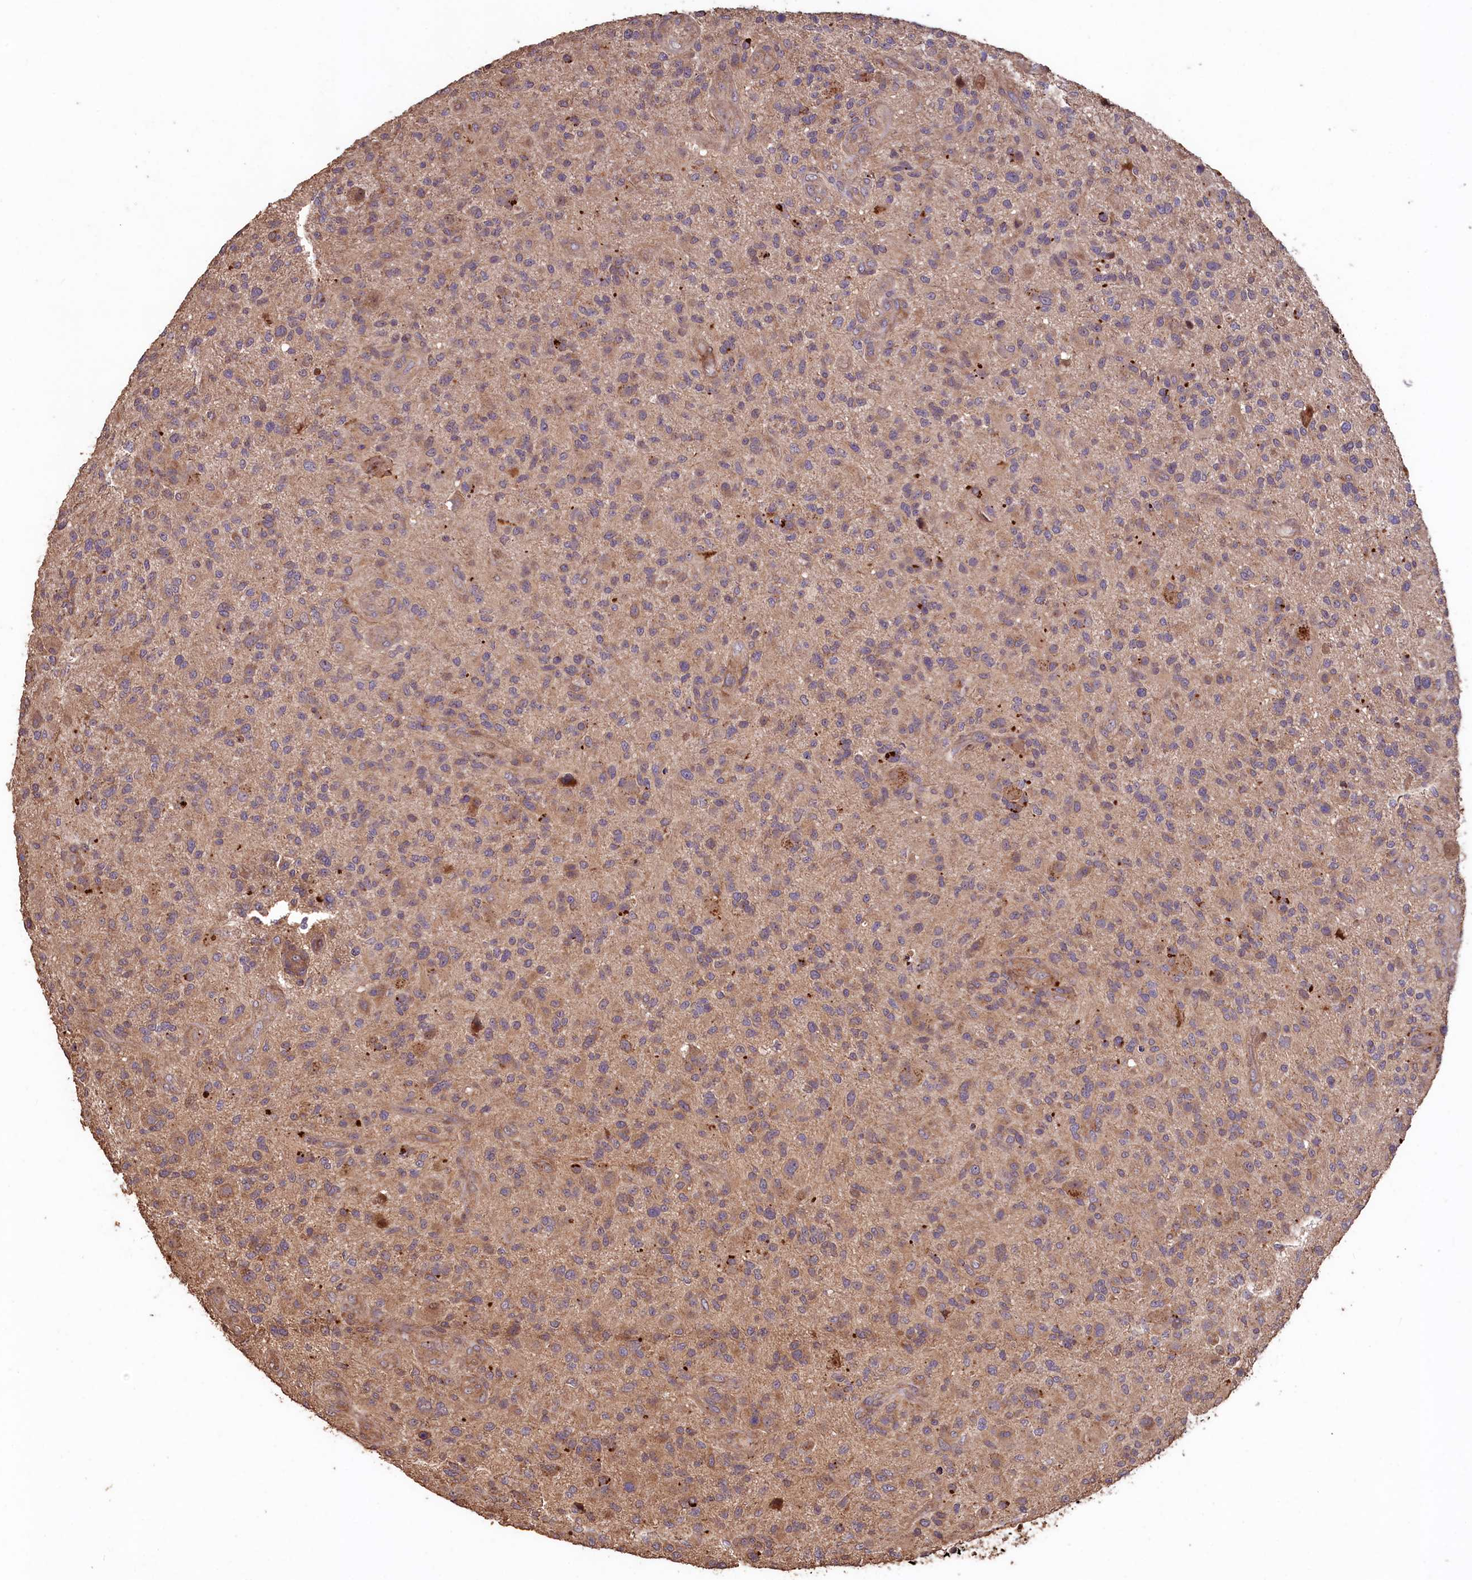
{"staining": {"intensity": "weak", "quantity": ">75%", "location": "cytoplasmic/membranous"}, "tissue": "glioma", "cell_type": "Tumor cells", "image_type": "cancer", "snomed": [{"axis": "morphology", "description": "Glioma, malignant, High grade"}, {"axis": "topography", "description": "Brain"}], "caption": "Human glioma stained with a protein marker displays weak staining in tumor cells.", "gene": "TMEM98", "patient": {"sex": "male", "age": 47}}